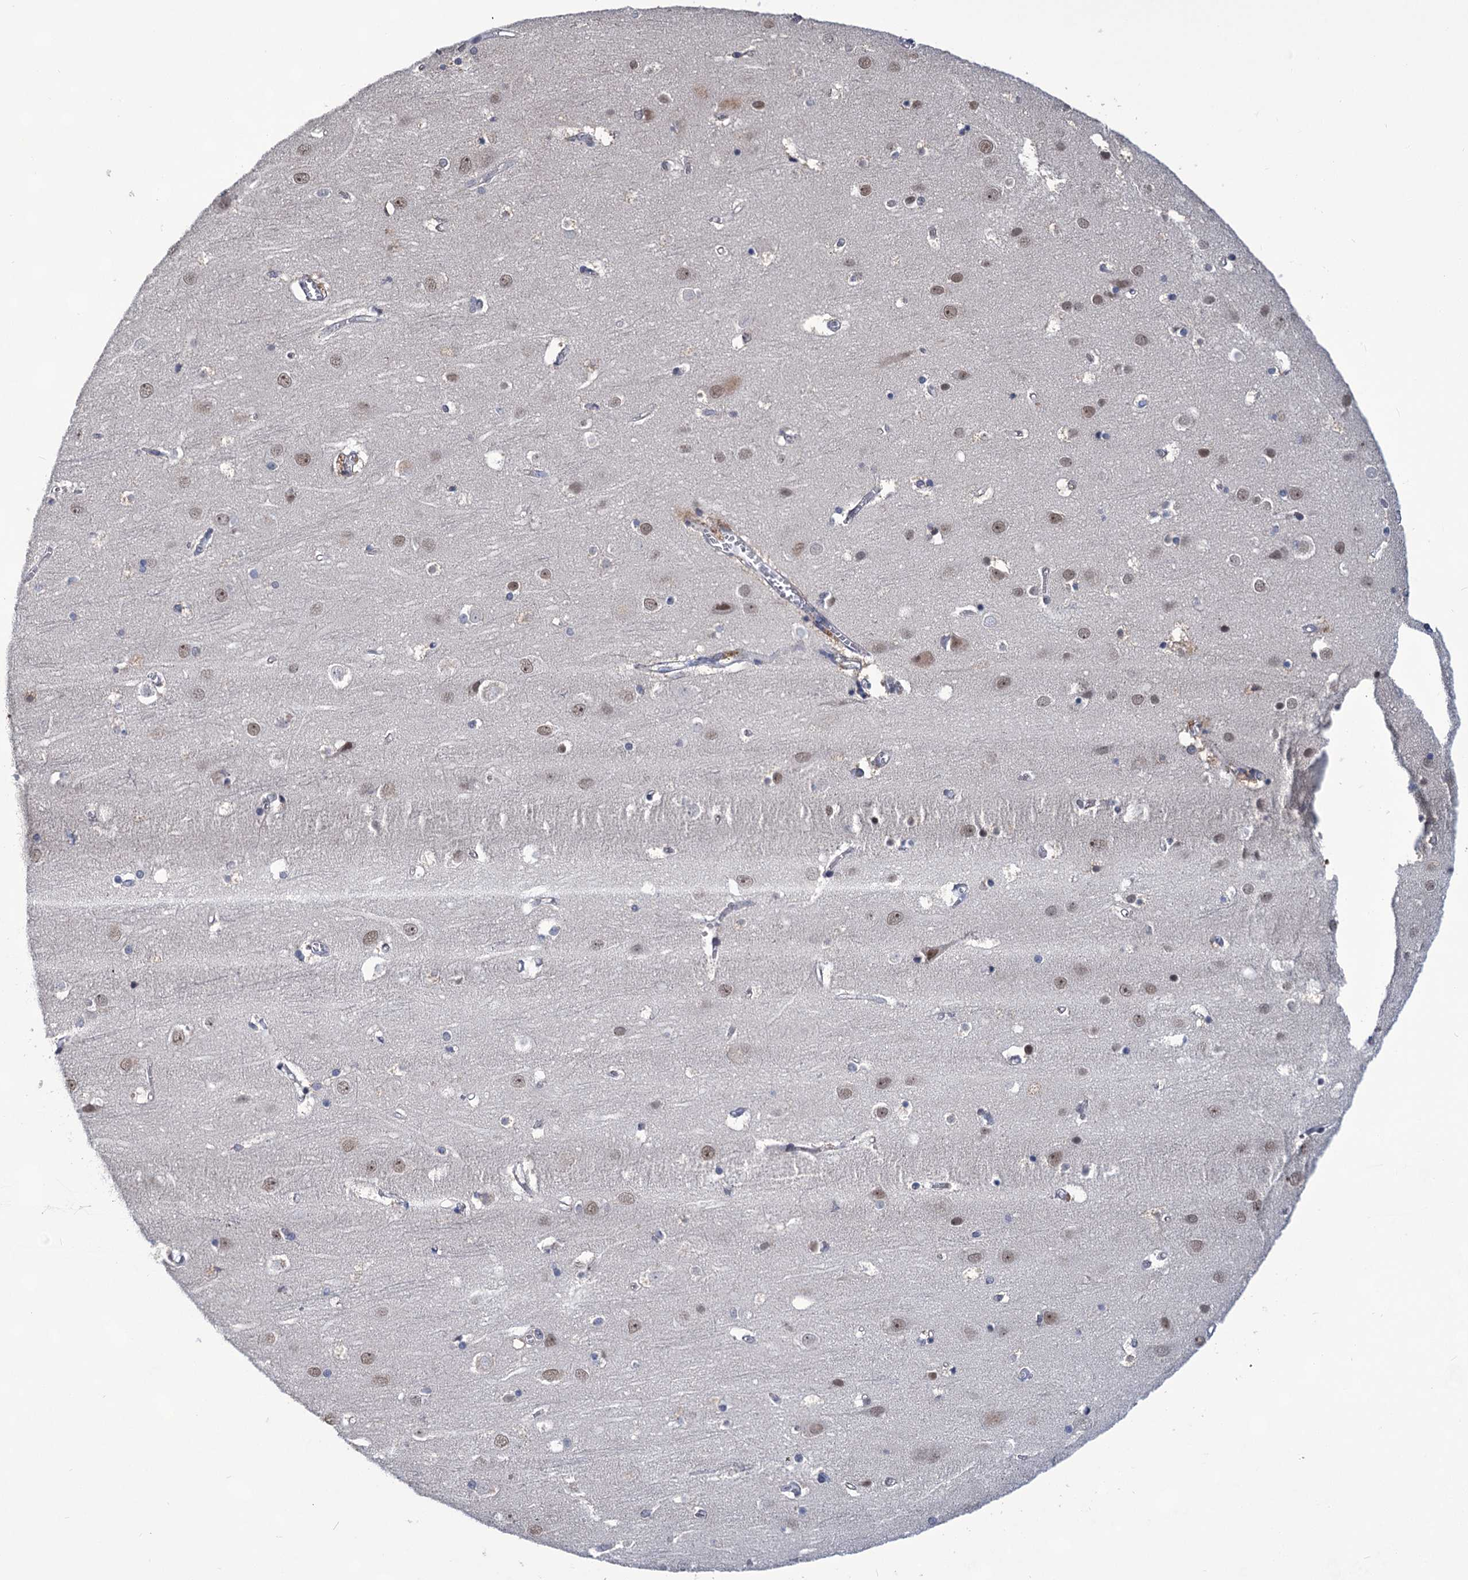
{"staining": {"intensity": "negative", "quantity": "none", "location": "none"}, "tissue": "cerebral cortex", "cell_type": "Endothelial cells", "image_type": "normal", "snomed": [{"axis": "morphology", "description": "Normal tissue, NOS"}, {"axis": "topography", "description": "Cerebral cortex"}], "caption": "Endothelial cells are negative for protein expression in normal human cerebral cortex. The staining is performed using DAB (3,3'-diaminobenzidine) brown chromogen with nuclei counter-stained in using hematoxylin.", "gene": "TTC17", "patient": {"sex": "male", "age": 54}}